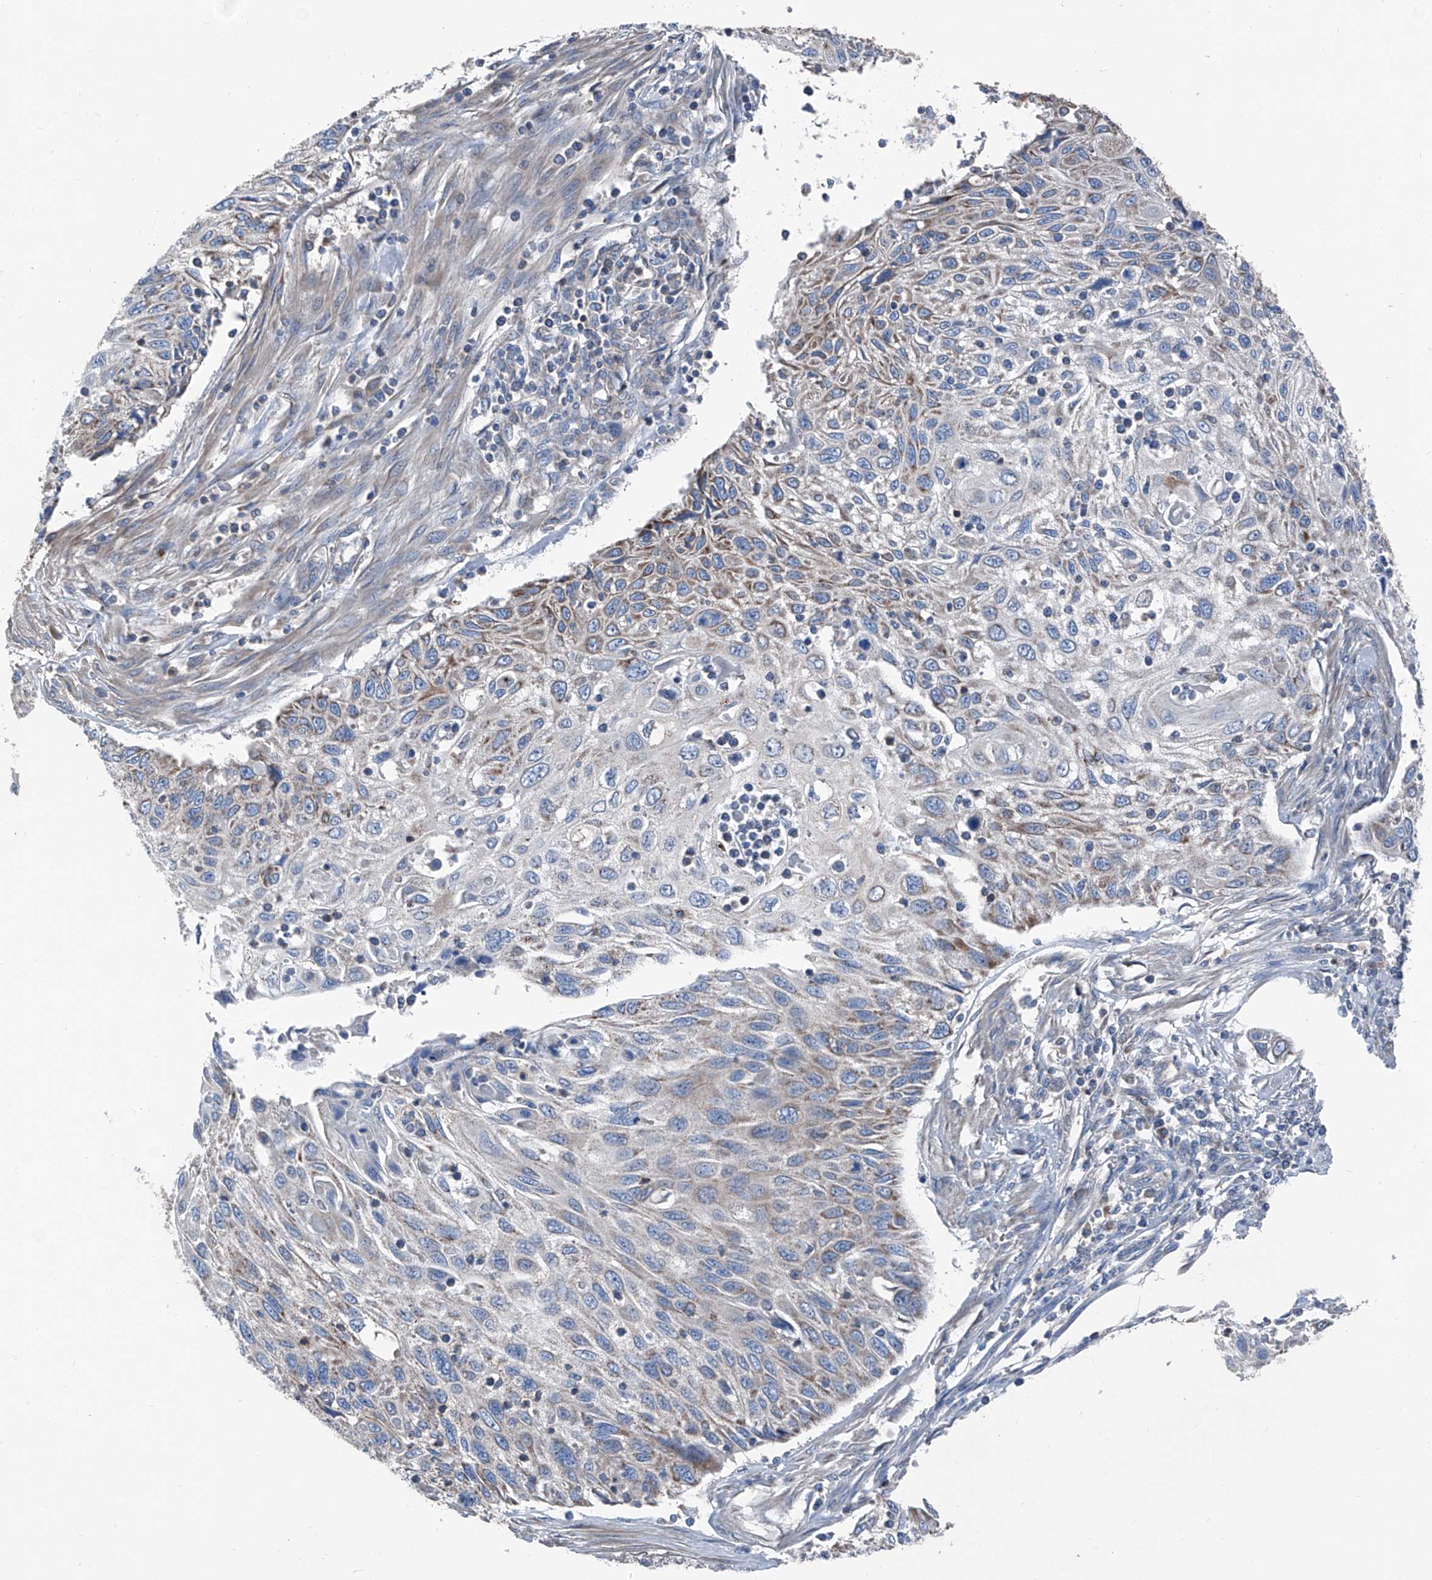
{"staining": {"intensity": "weak", "quantity": "<25%", "location": "cytoplasmic/membranous"}, "tissue": "cervical cancer", "cell_type": "Tumor cells", "image_type": "cancer", "snomed": [{"axis": "morphology", "description": "Squamous cell carcinoma, NOS"}, {"axis": "topography", "description": "Cervix"}], "caption": "DAB immunohistochemical staining of cervical cancer (squamous cell carcinoma) demonstrates no significant expression in tumor cells. Nuclei are stained in blue.", "gene": "GPAT3", "patient": {"sex": "female", "age": 70}}